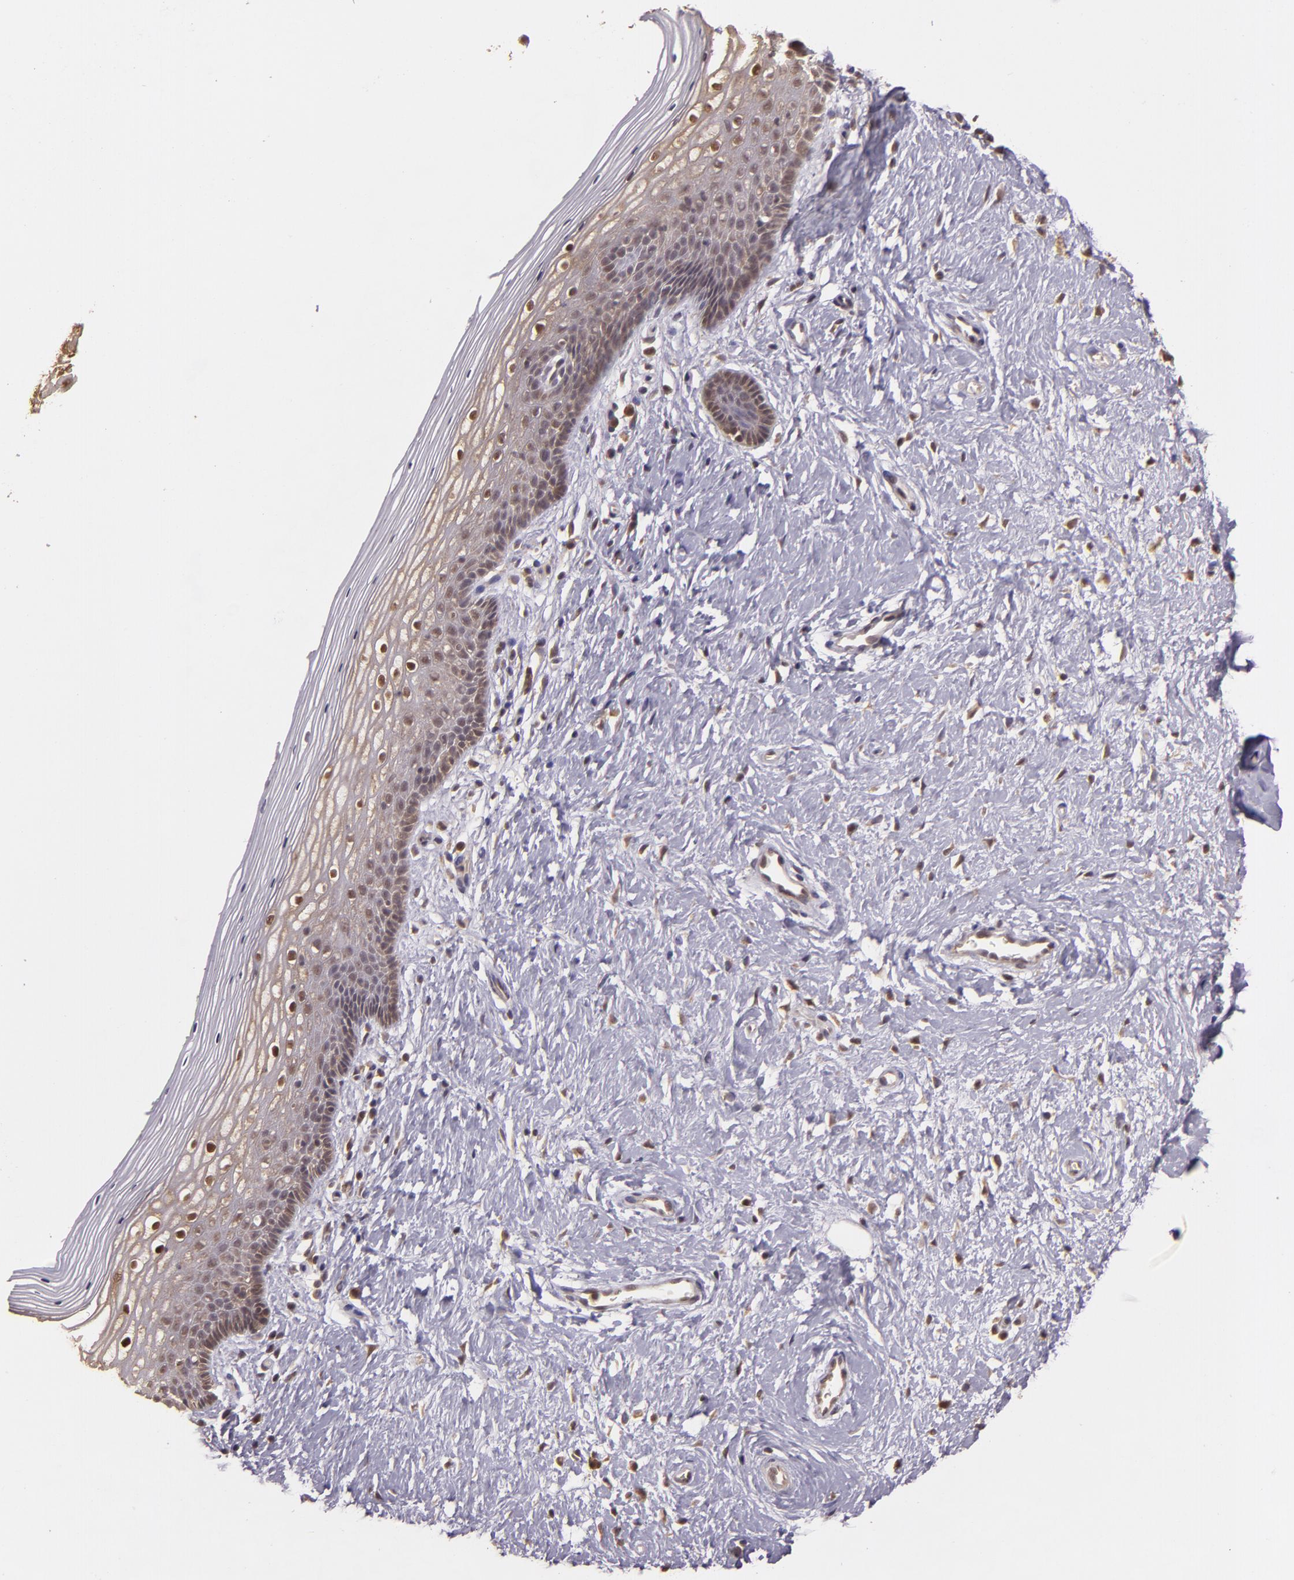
{"staining": {"intensity": "weak", "quantity": "25%-75%", "location": "cytoplasmic/membranous,nuclear"}, "tissue": "vagina", "cell_type": "Squamous epithelial cells", "image_type": "normal", "snomed": [{"axis": "morphology", "description": "Normal tissue, NOS"}, {"axis": "topography", "description": "Vagina"}], "caption": "A brown stain shows weak cytoplasmic/membranous,nuclear staining of a protein in squamous epithelial cells of normal vagina. The protein is shown in brown color, while the nuclei are stained blue.", "gene": "TXNRD2", "patient": {"sex": "female", "age": 46}}